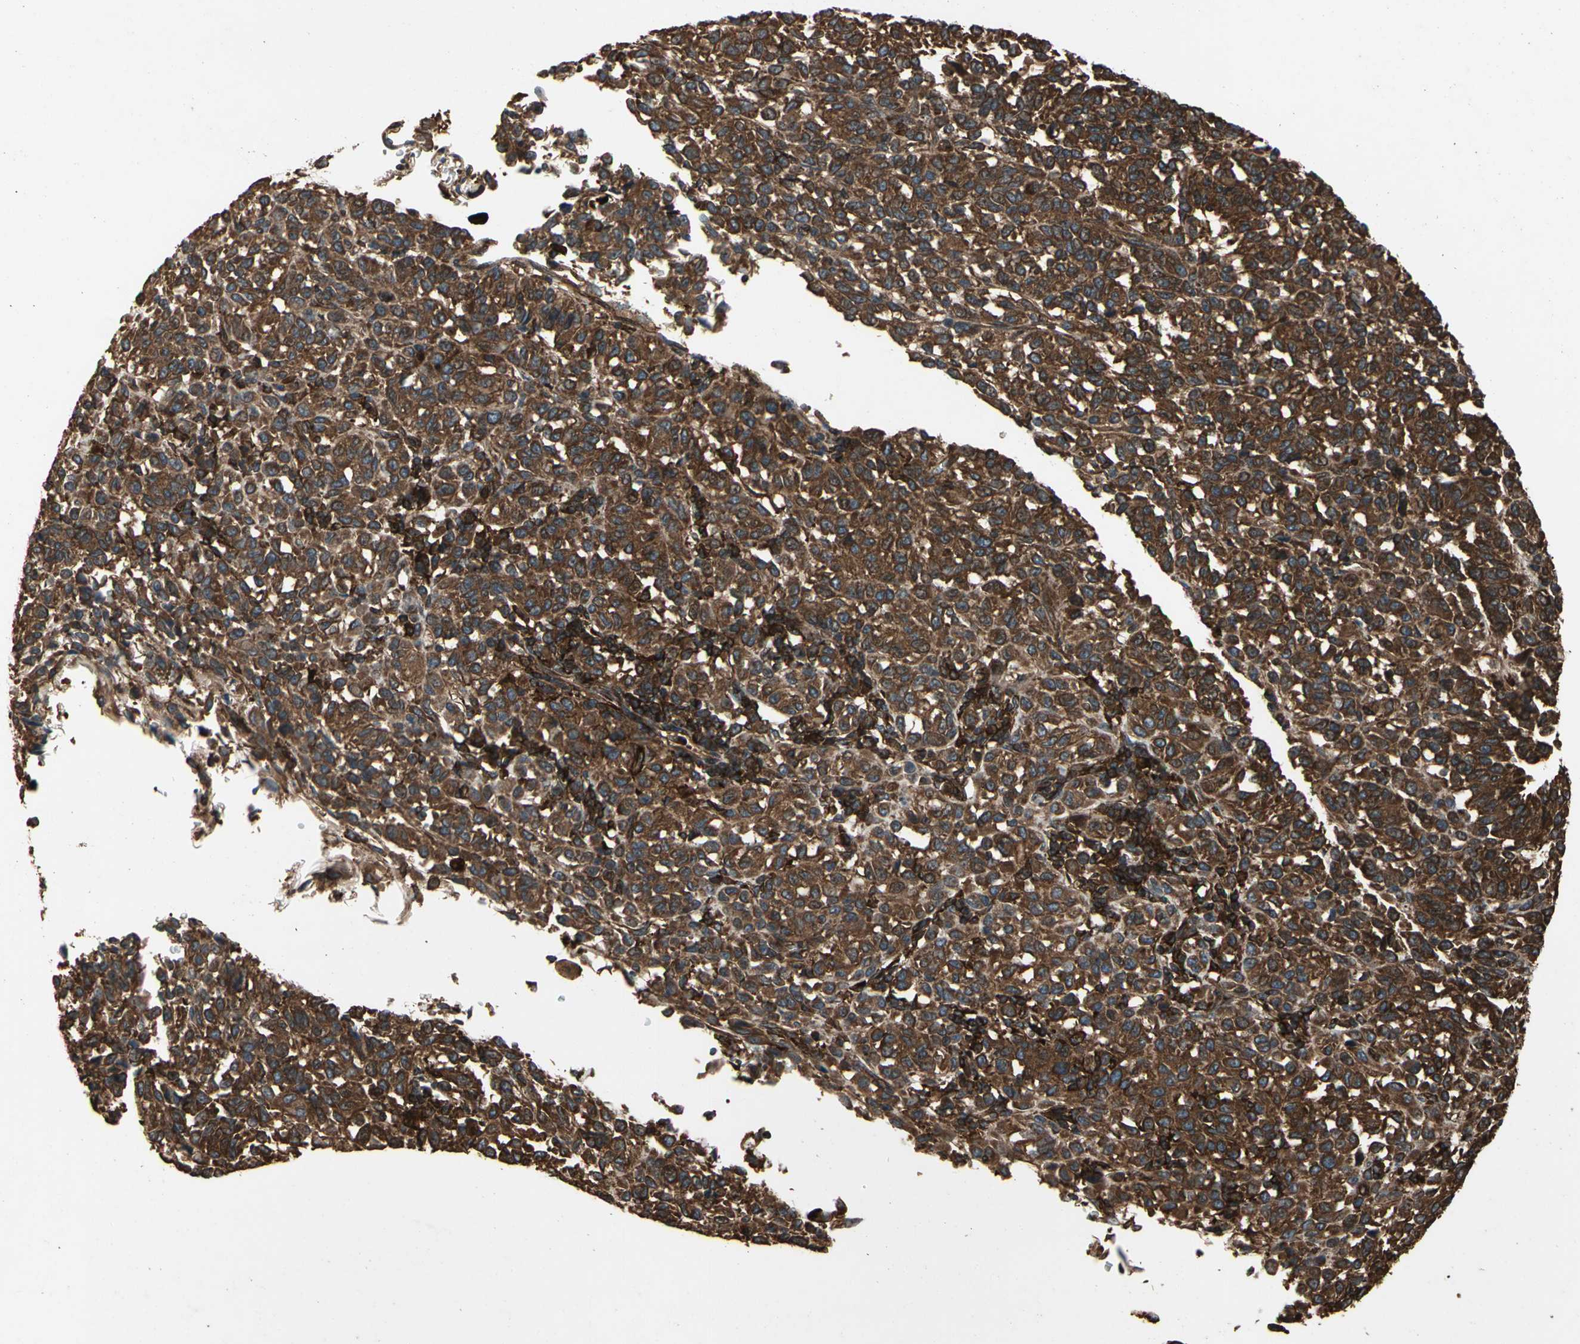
{"staining": {"intensity": "strong", "quantity": ">75%", "location": "cytoplasmic/membranous"}, "tissue": "melanoma", "cell_type": "Tumor cells", "image_type": "cancer", "snomed": [{"axis": "morphology", "description": "Malignant melanoma, Metastatic site"}, {"axis": "topography", "description": "Lung"}], "caption": "Protein staining shows strong cytoplasmic/membranous positivity in about >75% of tumor cells in melanoma.", "gene": "AGBL2", "patient": {"sex": "male", "age": 64}}